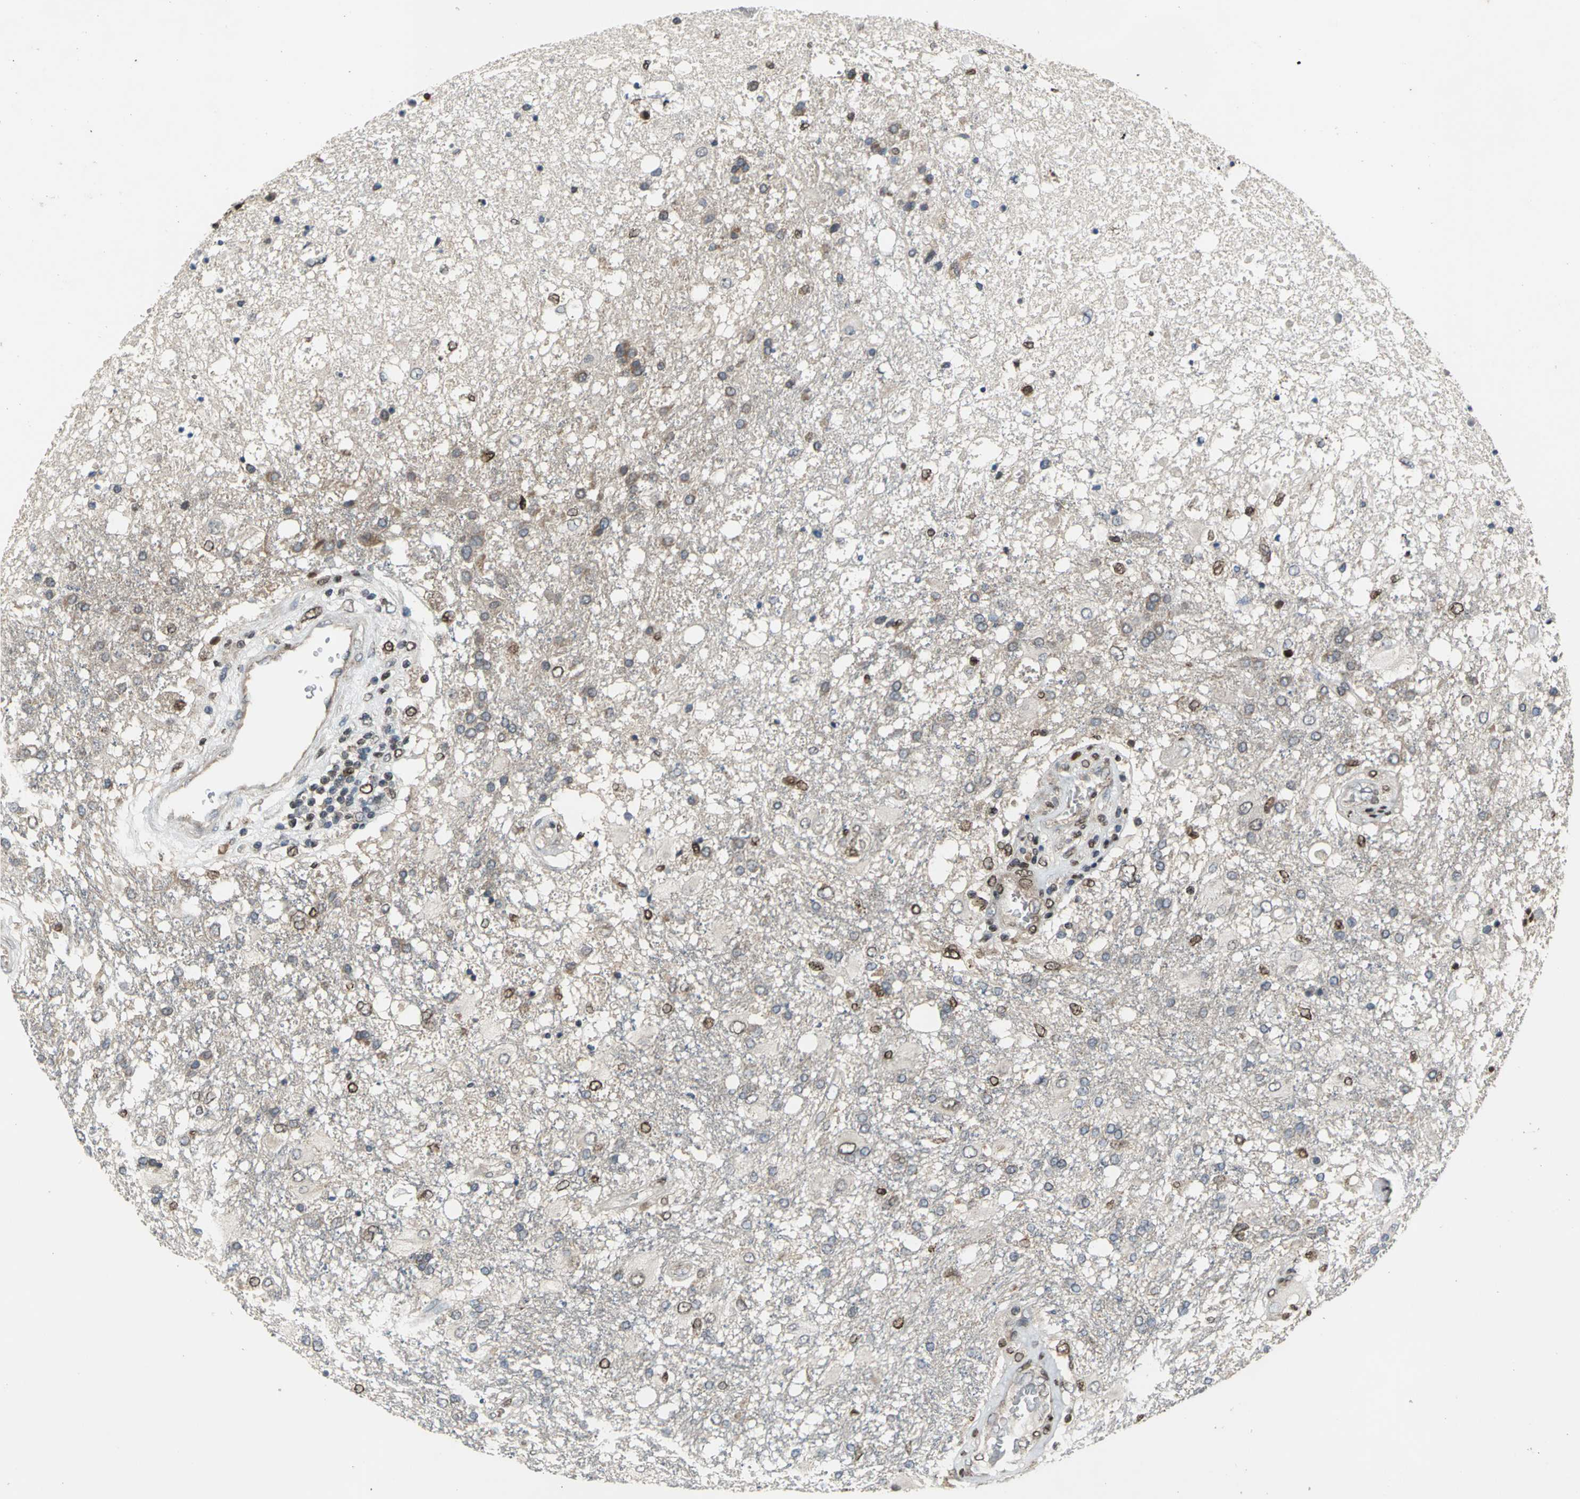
{"staining": {"intensity": "moderate", "quantity": ">75%", "location": "cytoplasmic/membranous,nuclear"}, "tissue": "glioma", "cell_type": "Tumor cells", "image_type": "cancer", "snomed": [{"axis": "morphology", "description": "Glioma, malignant, High grade"}, {"axis": "topography", "description": "Cerebral cortex"}], "caption": "Immunohistochemistry micrograph of human glioma stained for a protein (brown), which reveals medium levels of moderate cytoplasmic/membranous and nuclear staining in approximately >75% of tumor cells.", "gene": "AHR", "patient": {"sex": "male", "age": 79}}